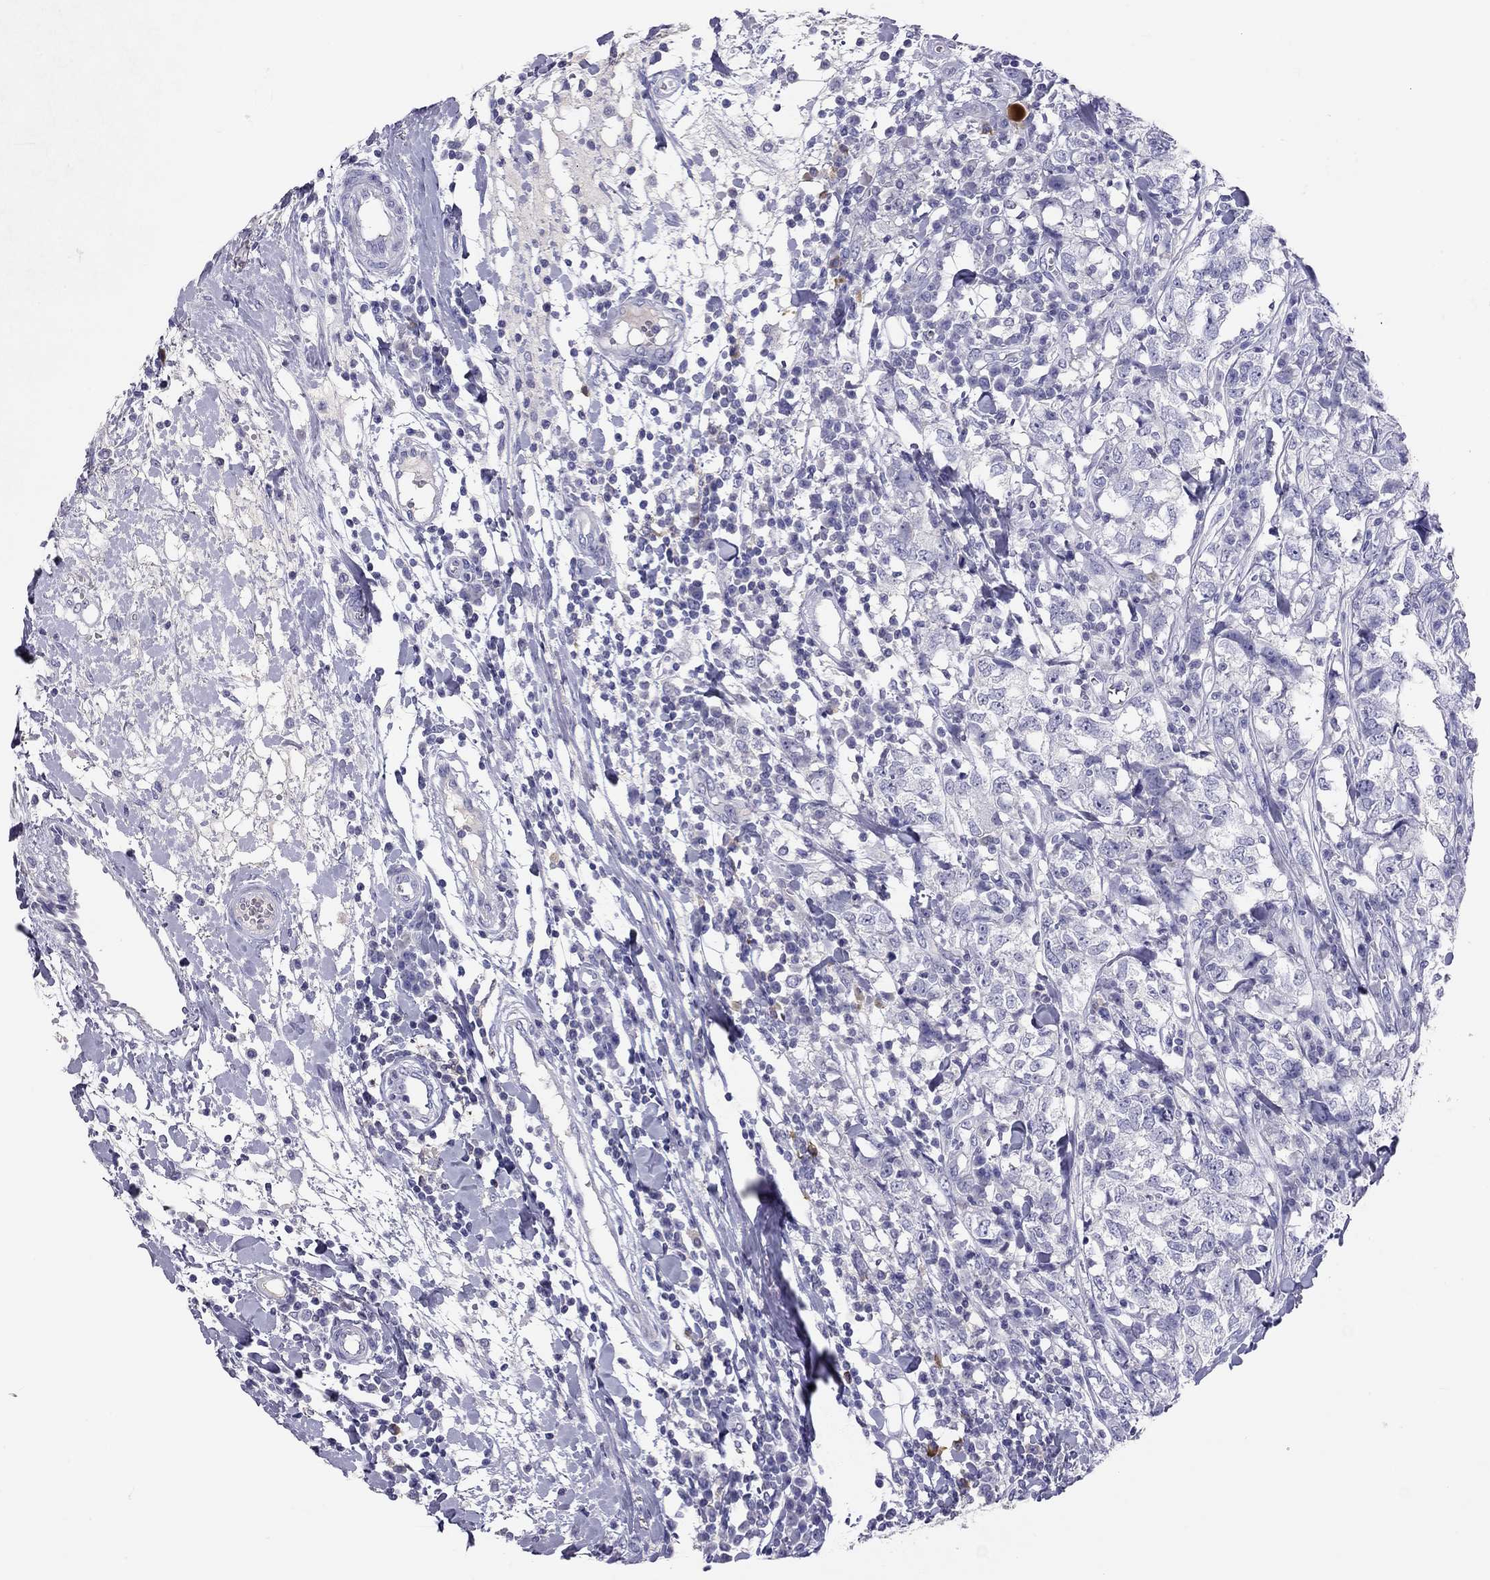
{"staining": {"intensity": "negative", "quantity": "none", "location": "none"}, "tissue": "breast cancer", "cell_type": "Tumor cells", "image_type": "cancer", "snomed": [{"axis": "morphology", "description": "Duct carcinoma"}, {"axis": "topography", "description": "Breast"}], "caption": "A high-resolution image shows immunohistochemistry staining of intraductal carcinoma (breast), which demonstrates no significant expression in tumor cells.", "gene": "CALHM1", "patient": {"sex": "female", "age": 30}}